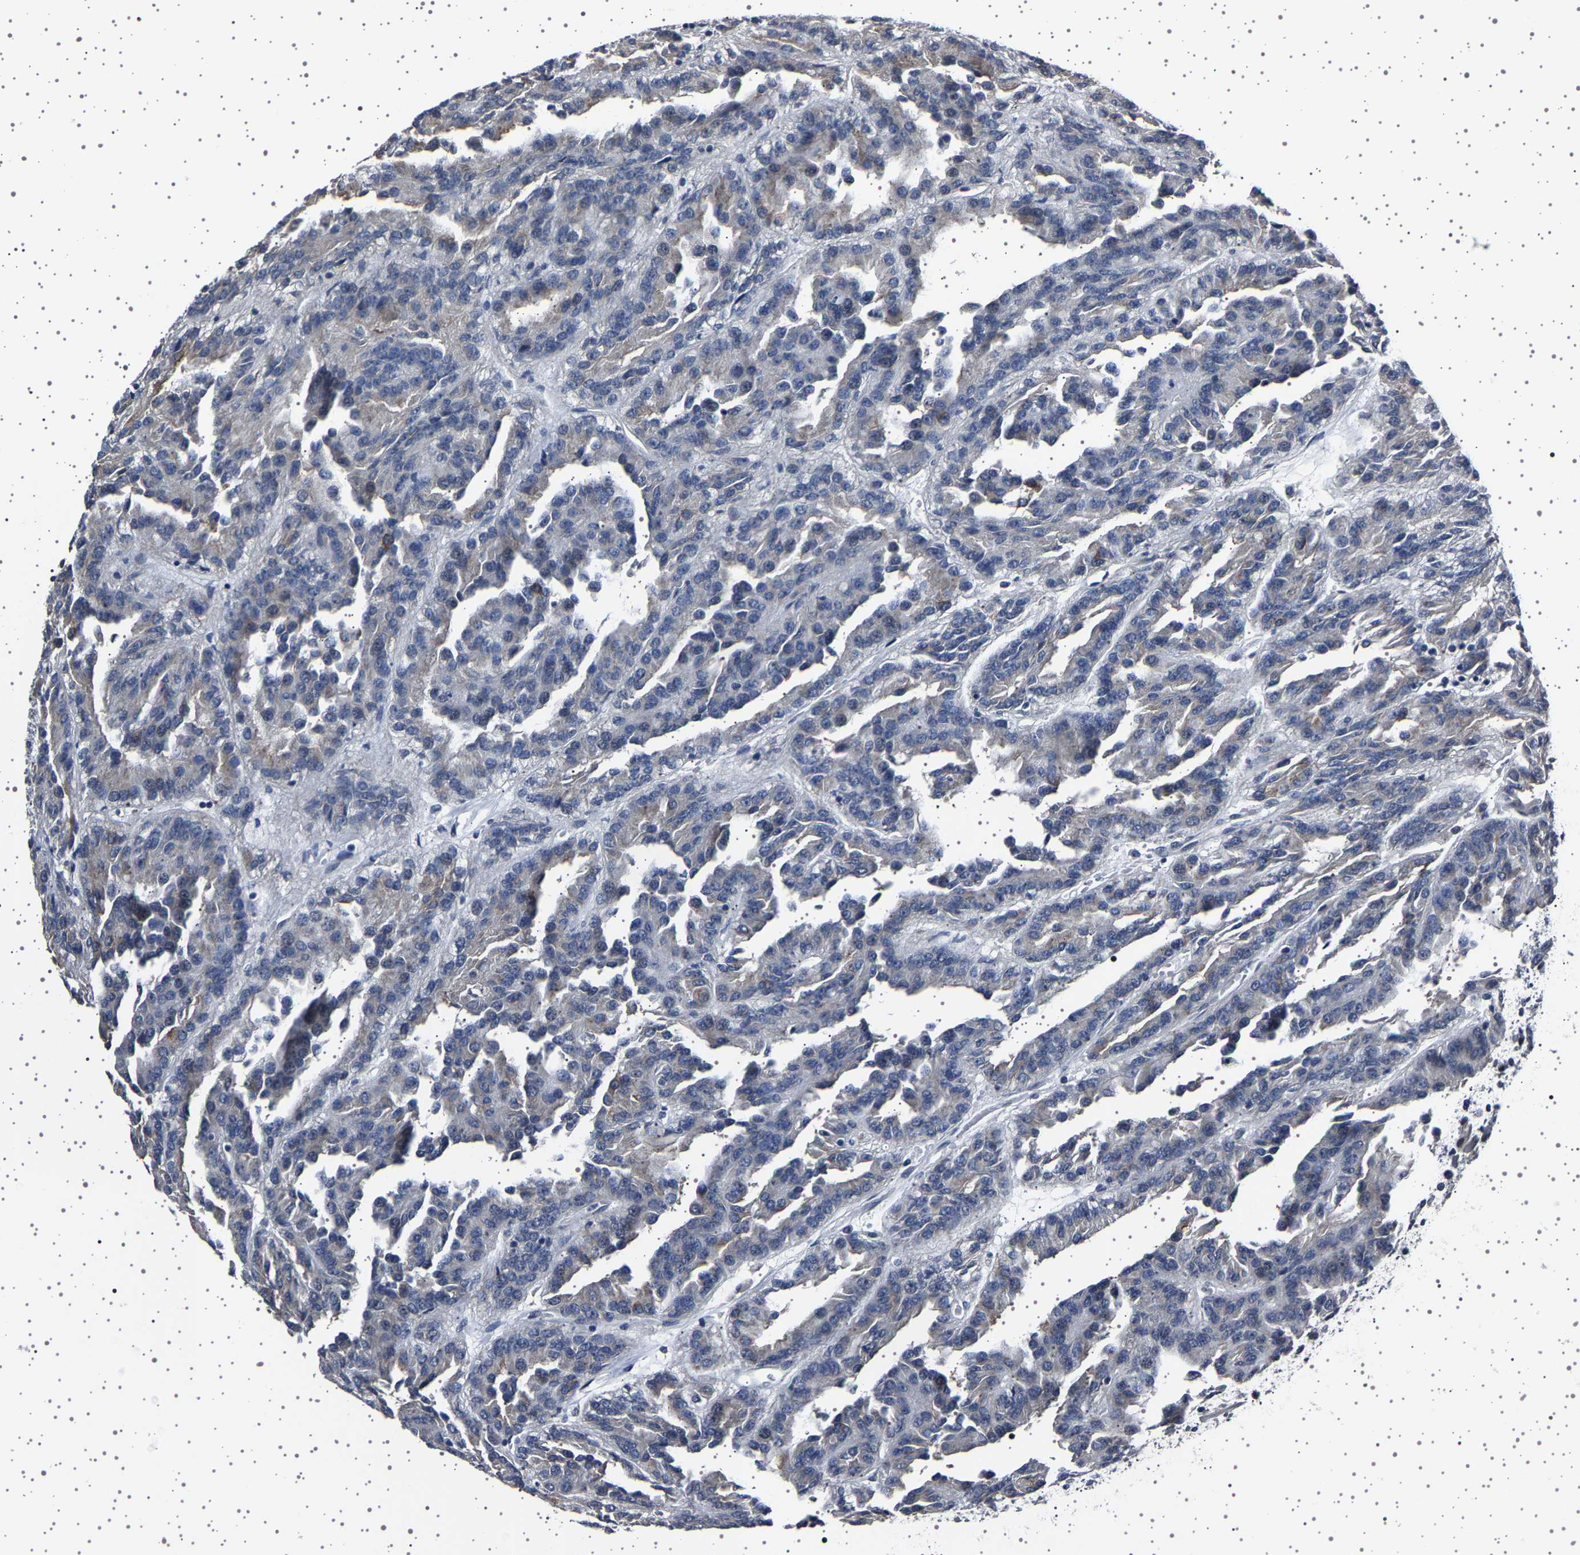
{"staining": {"intensity": "weak", "quantity": "<25%", "location": "cytoplasmic/membranous"}, "tissue": "renal cancer", "cell_type": "Tumor cells", "image_type": "cancer", "snomed": [{"axis": "morphology", "description": "Adenocarcinoma, NOS"}, {"axis": "topography", "description": "Kidney"}], "caption": "Renal cancer (adenocarcinoma) stained for a protein using IHC shows no staining tumor cells.", "gene": "IL10RB", "patient": {"sex": "male", "age": 46}}